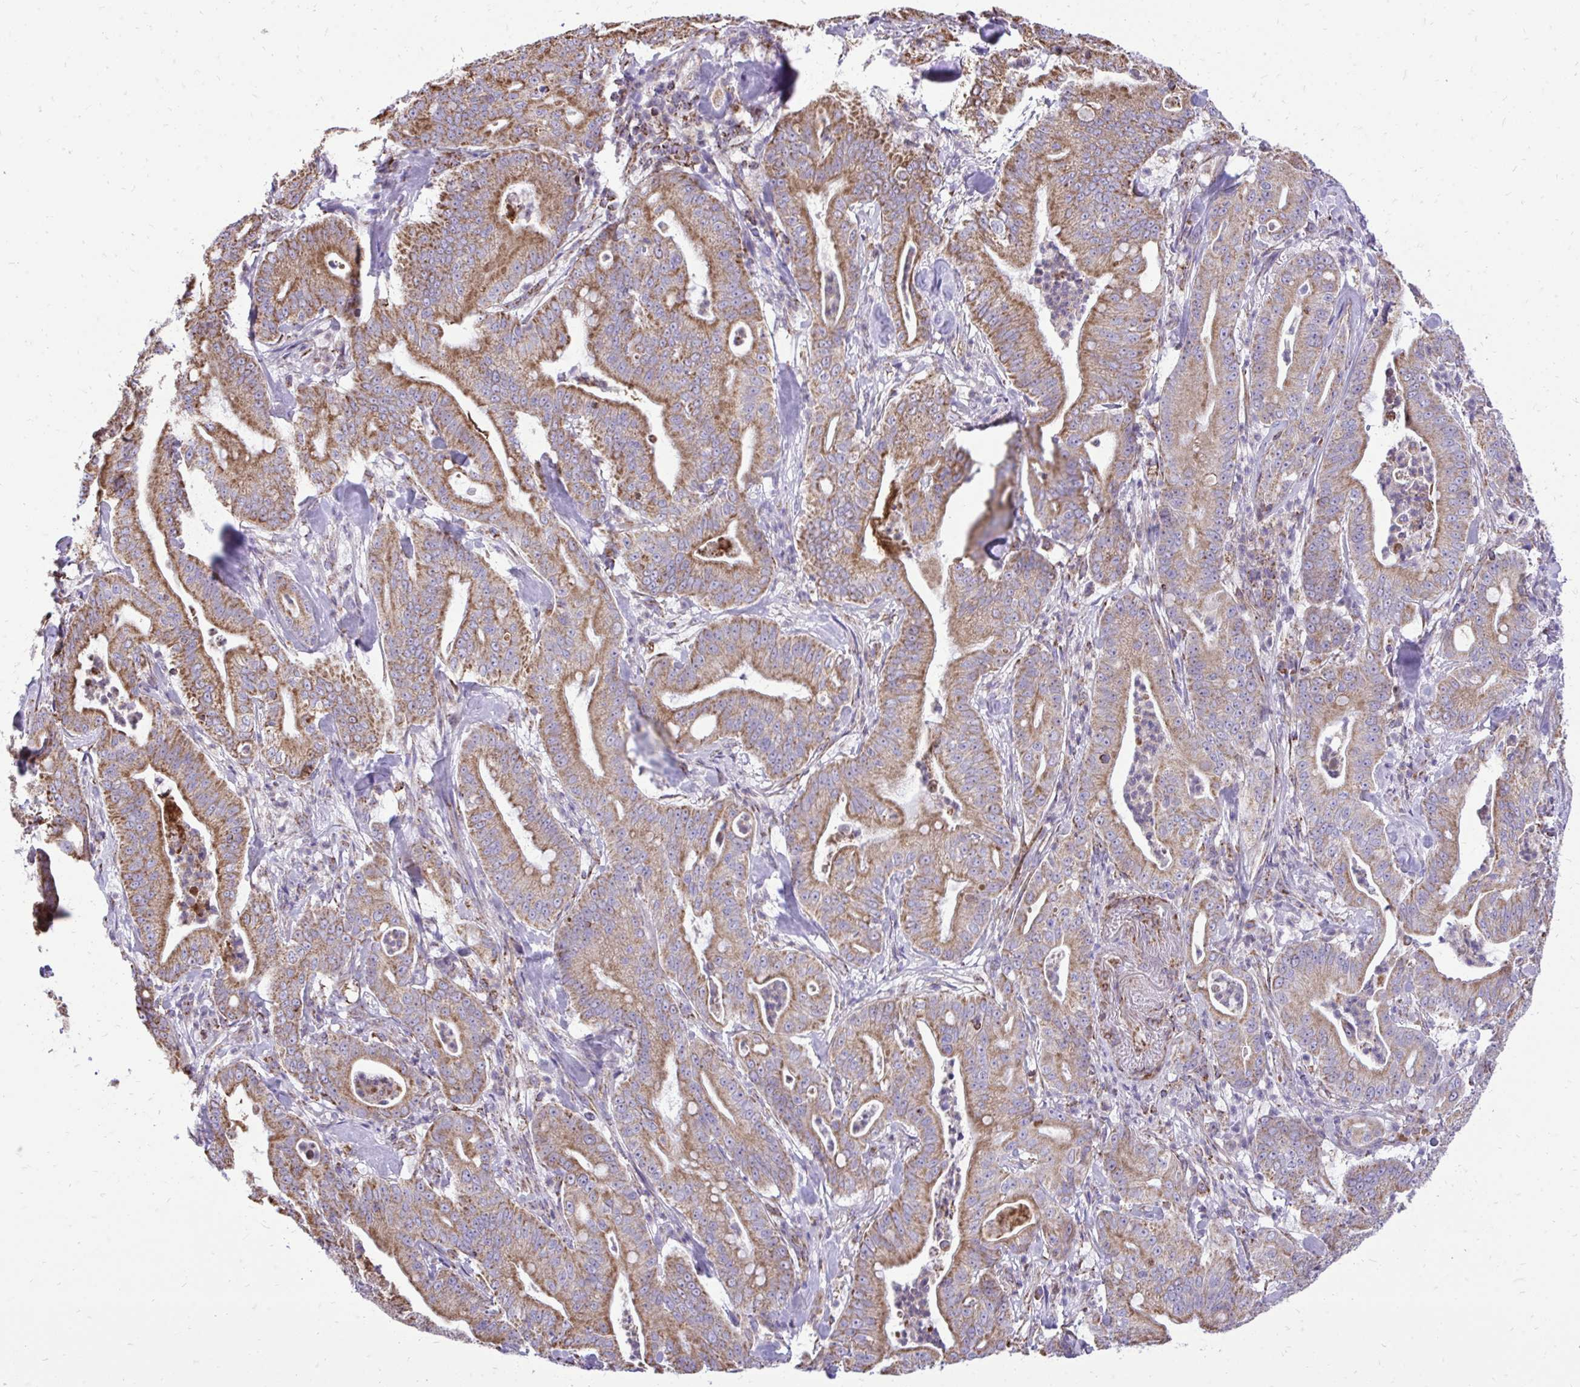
{"staining": {"intensity": "moderate", "quantity": ">75%", "location": "cytoplasmic/membranous"}, "tissue": "pancreatic cancer", "cell_type": "Tumor cells", "image_type": "cancer", "snomed": [{"axis": "morphology", "description": "Adenocarcinoma, NOS"}, {"axis": "topography", "description": "Pancreas"}], "caption": "Immunohistochemistry of pancreatic adenocarcinoma displays medium levels of moderate cytoplasmic/membranous positivity in about >75% of tumor cells.", "gene": "UBE2C", "patient": {"sex": "male", "age": 71}}